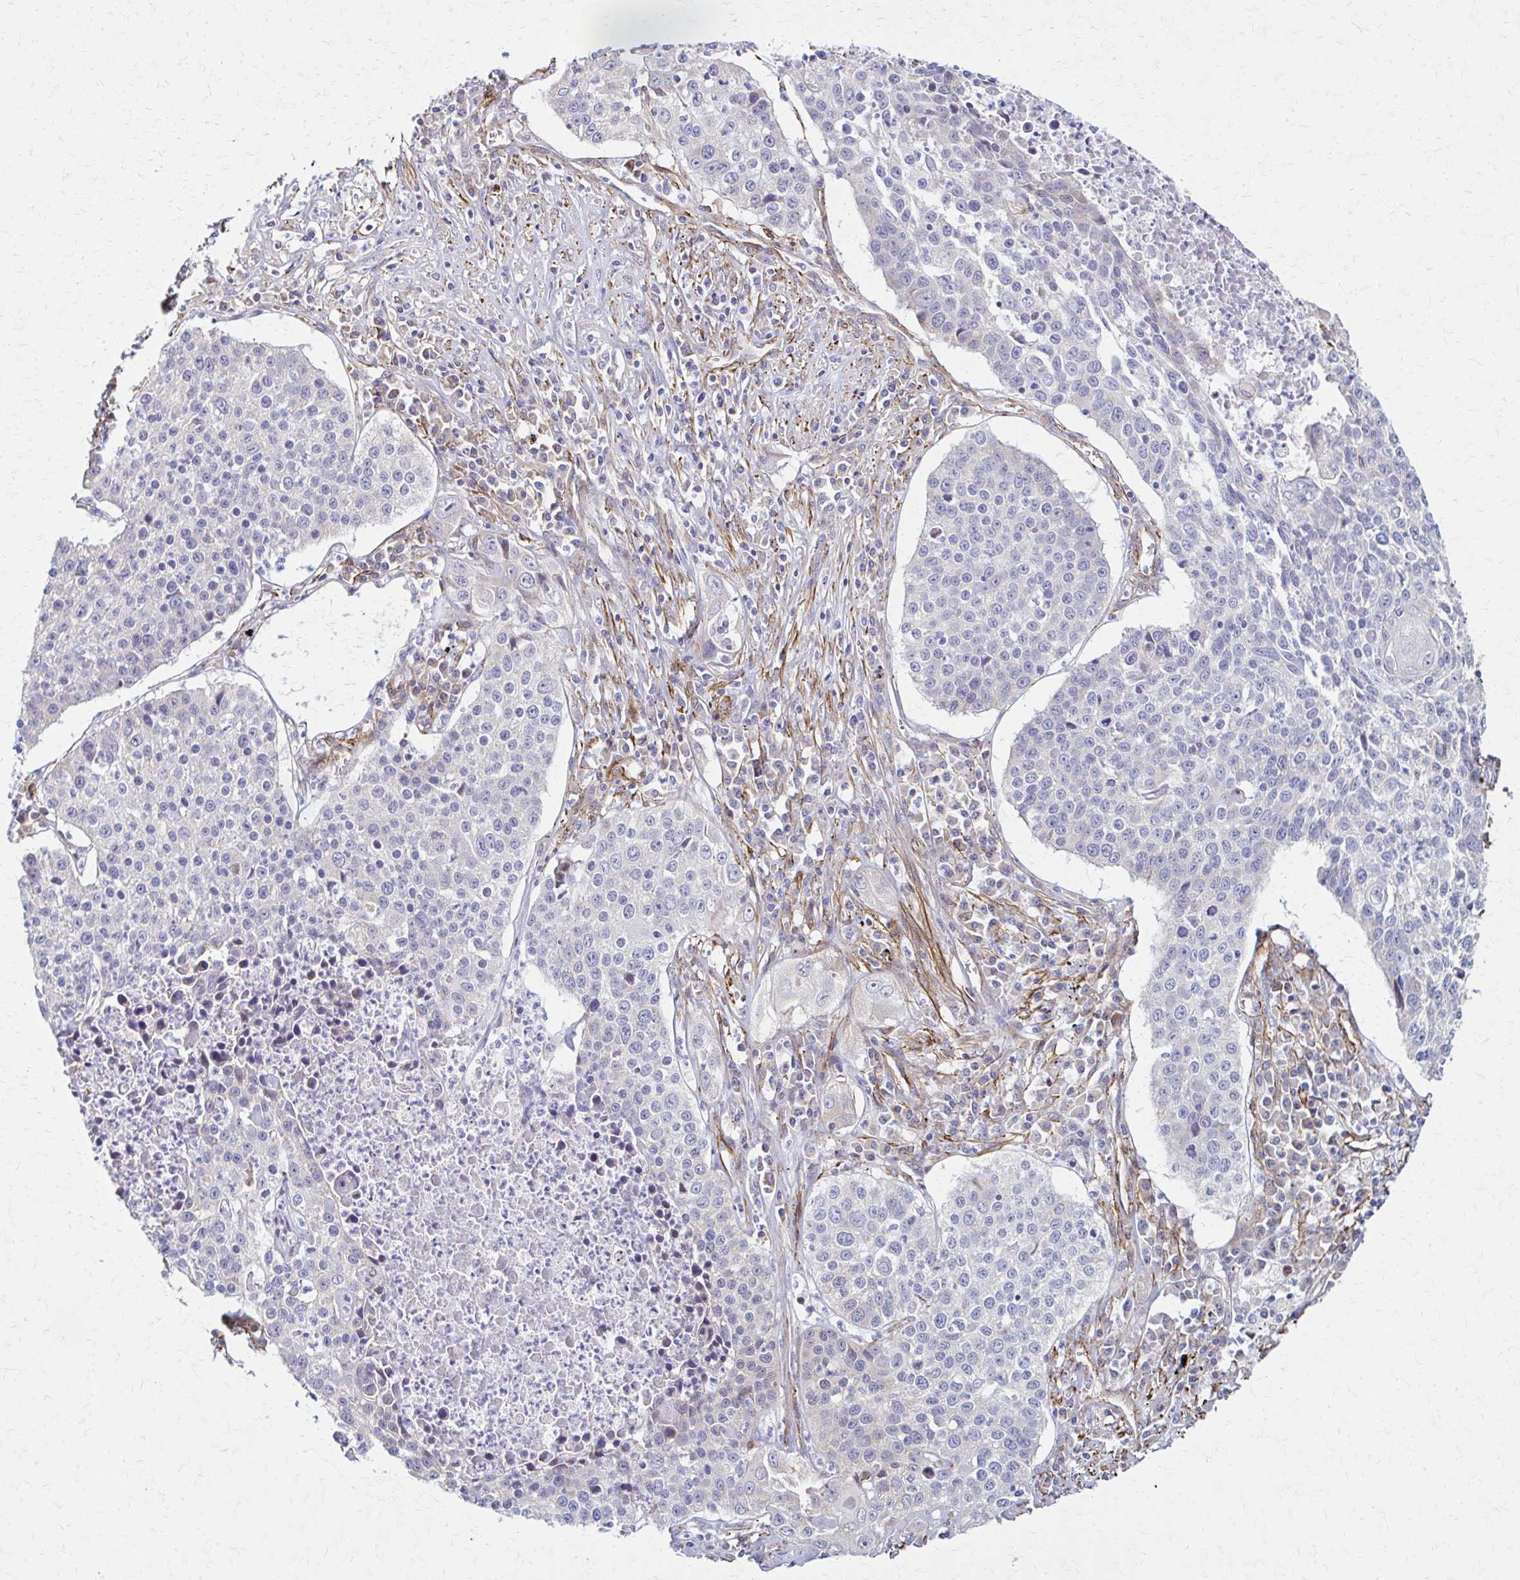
{"staining": {"intensity": "negative", "quantity": "none", "location": "none"}, "tissue": "lung cancer", "cell_type": "Tumor cells", "image_type": "cancer", "snomed": [{"axis": "morphology", "description": "Squamous cell carcinoma, NOS"}, {"axis": "morphology", "description": "Squamous cell carcinoma, metastatic, NOS"}, {"axis": "topography", "description": "Lung"}, {"axis": "topography", "description": "Pleura, NOS"}], "caption": "The immunohistochemistry (IHC) micrograph has no significant positivity in tumor cells of lung cancer (metastatic squamous cell carcinoma) tissue.", "gene": "TIMMDC1", "patient": {"sex": "male", "age": 72}}